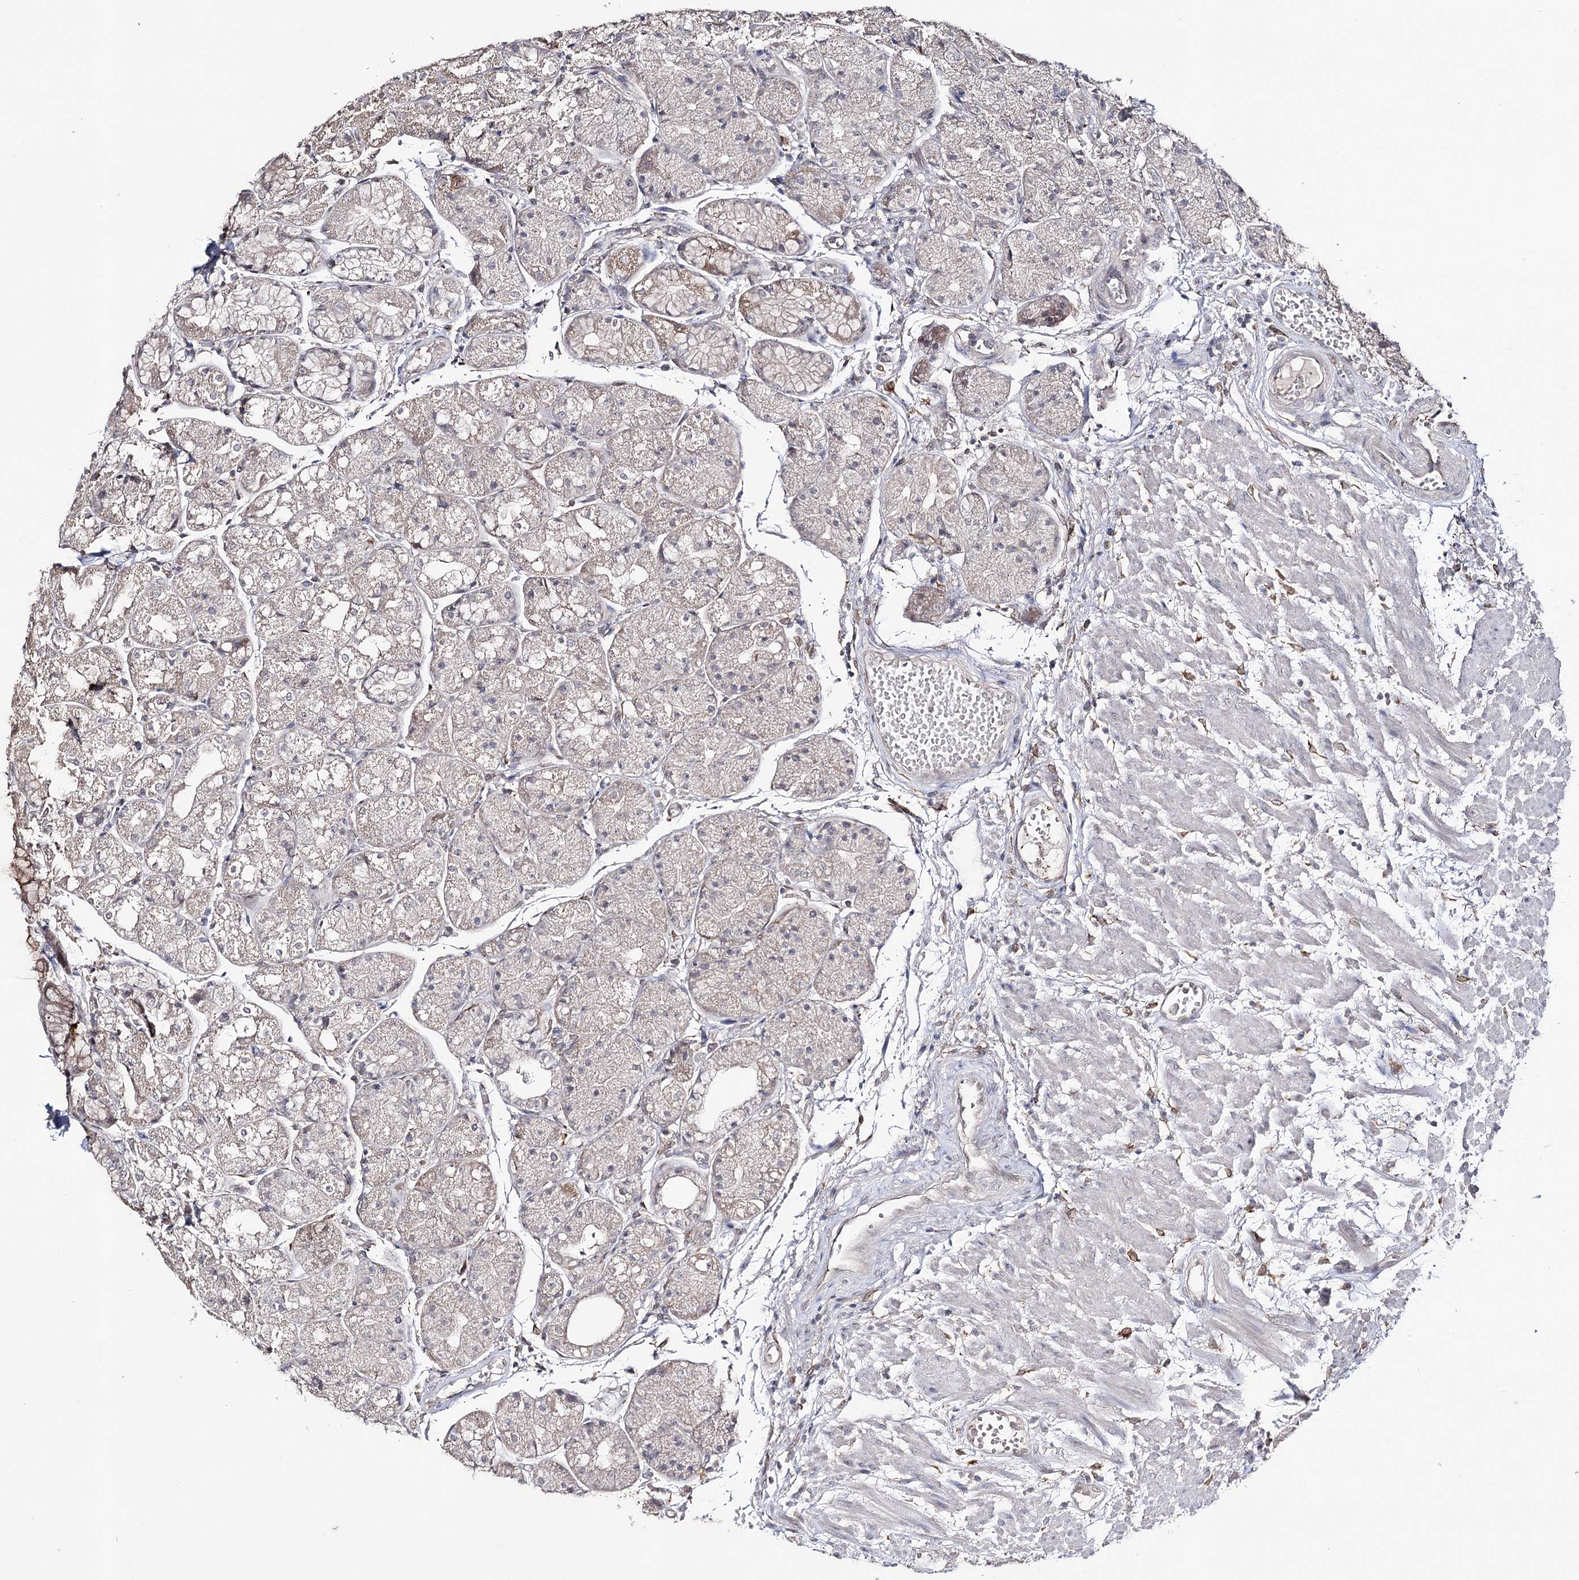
{"staining": {"intensity": "strong", "quantity": "25%-75%", "location": "cytoplasmic/membranous"}, "tissue": "stomach", "cell_type": "Glandular cells", "image_type": "normal", "snomed": [{"axis": "morphology", "description": "Normal tissue, NOS"}, {"axis": "topography", "description": "Stomach, upper"}], "caption": "Protein staining of unremarkable stomach displays strong cytoplasmic/membranous expression in approximately 25%-75% of glandular cells.", "gene": "HSD11B2", "patient": {"sex": "male", "age": 72}}